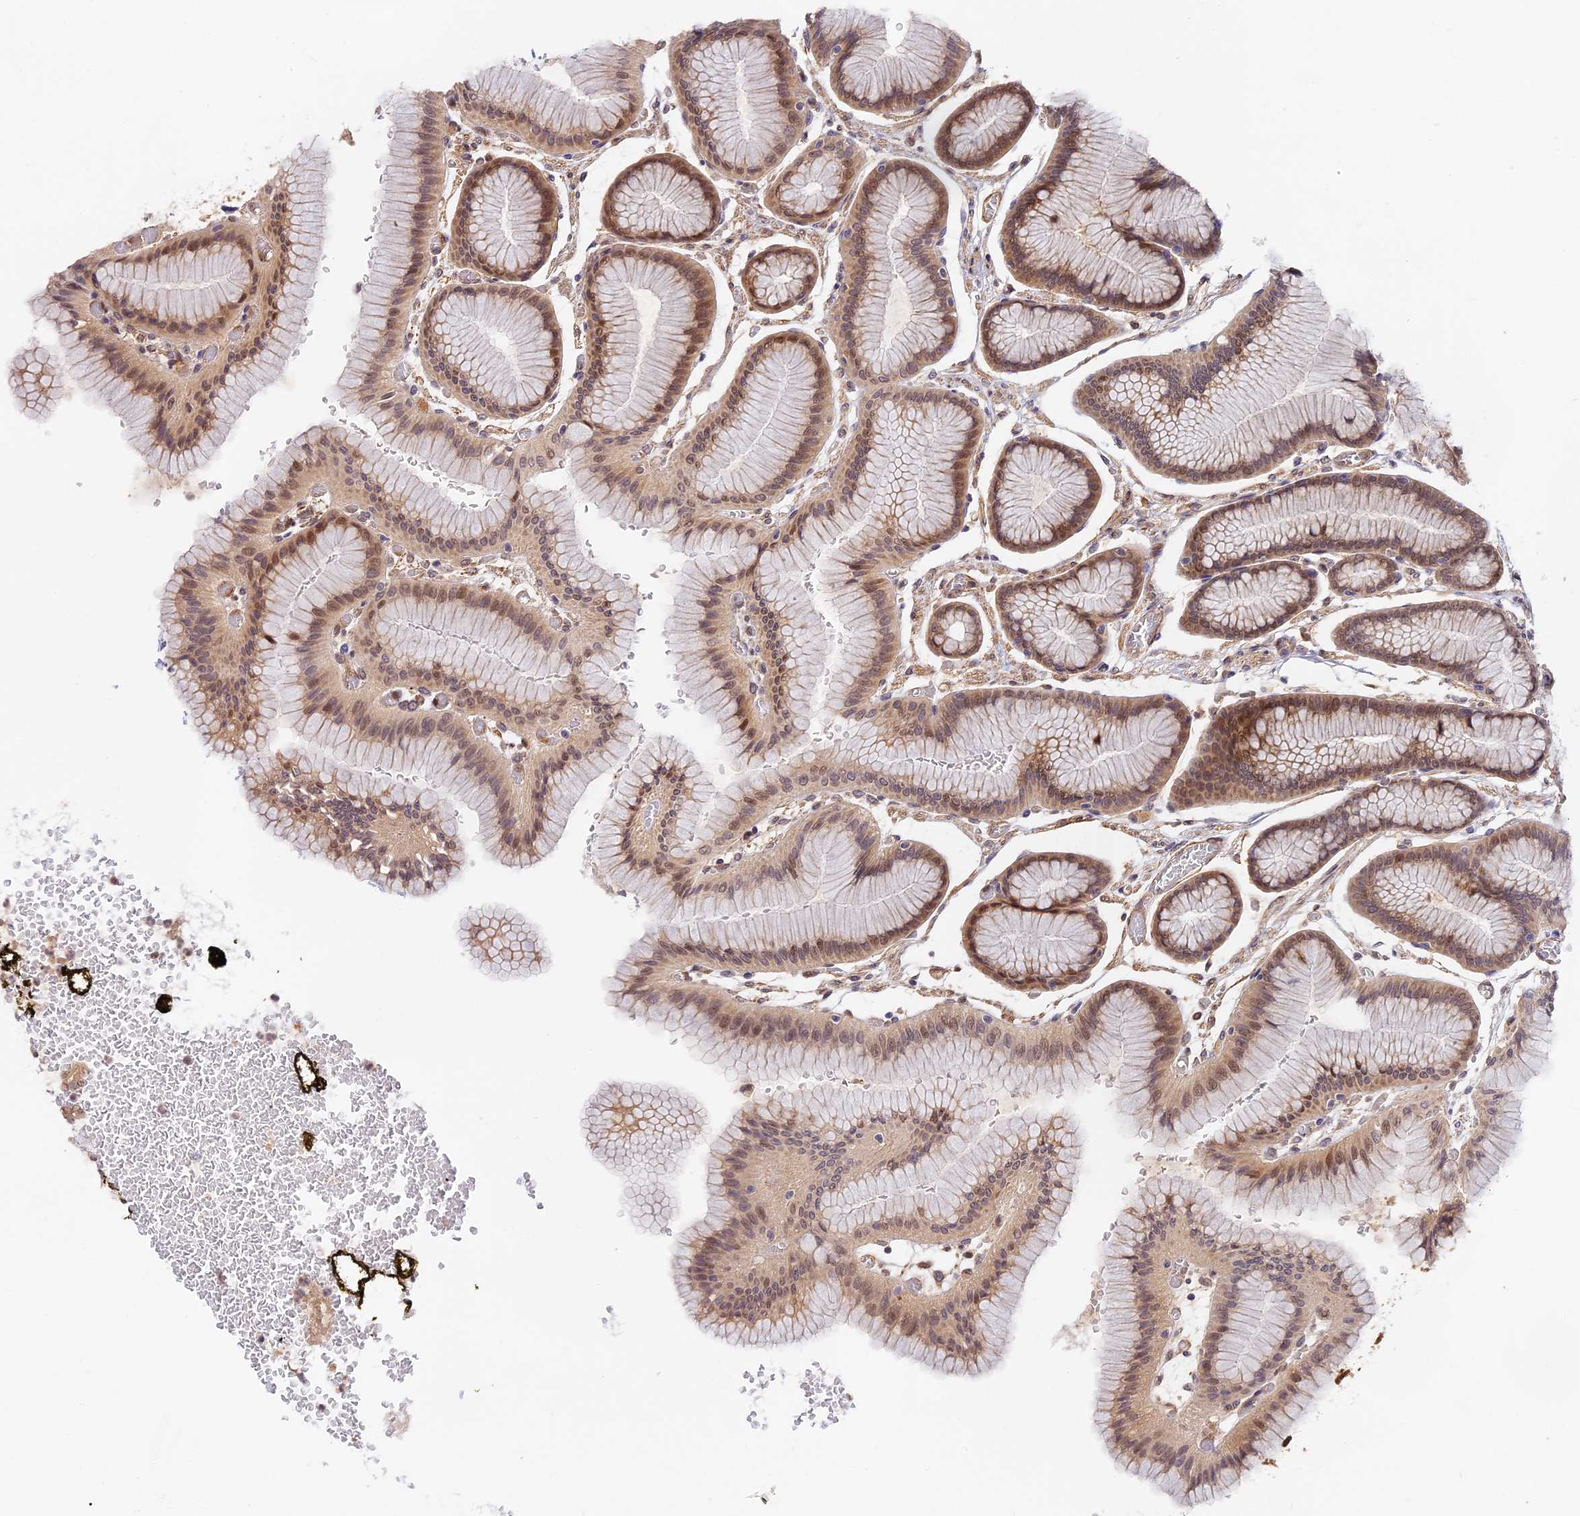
{"staining": {"intensity": "moderate", "quantity": ">75%", "location": "cytoplasmic/membranous,nuclear"}, "tissue": "stomach", "cell_type": "Glandular cells", "image_type": "normal", "snomed": [{"axis": "morphology", "description": "Normal tissue, NOS"}, {"axis": "morphology", "description": "Adenocarcinoma, NOS"}, {"axis": "morphology", "description": "Adenocarcinoma, High grade"}, {"axis": "topography", "description": "Stomach, upper"}, {"axis": "topography", "description": "Stomach"}], "caption": "IHC image of unremarkable human stomach stained for a protein (brown), which exhibits medium levels of moderate cytoplasmic/membranous,nuclear expression in approximately >75% of glandular cells.", "gene": "IMPACT", "patient": {"sex": "female", "age": 65}}